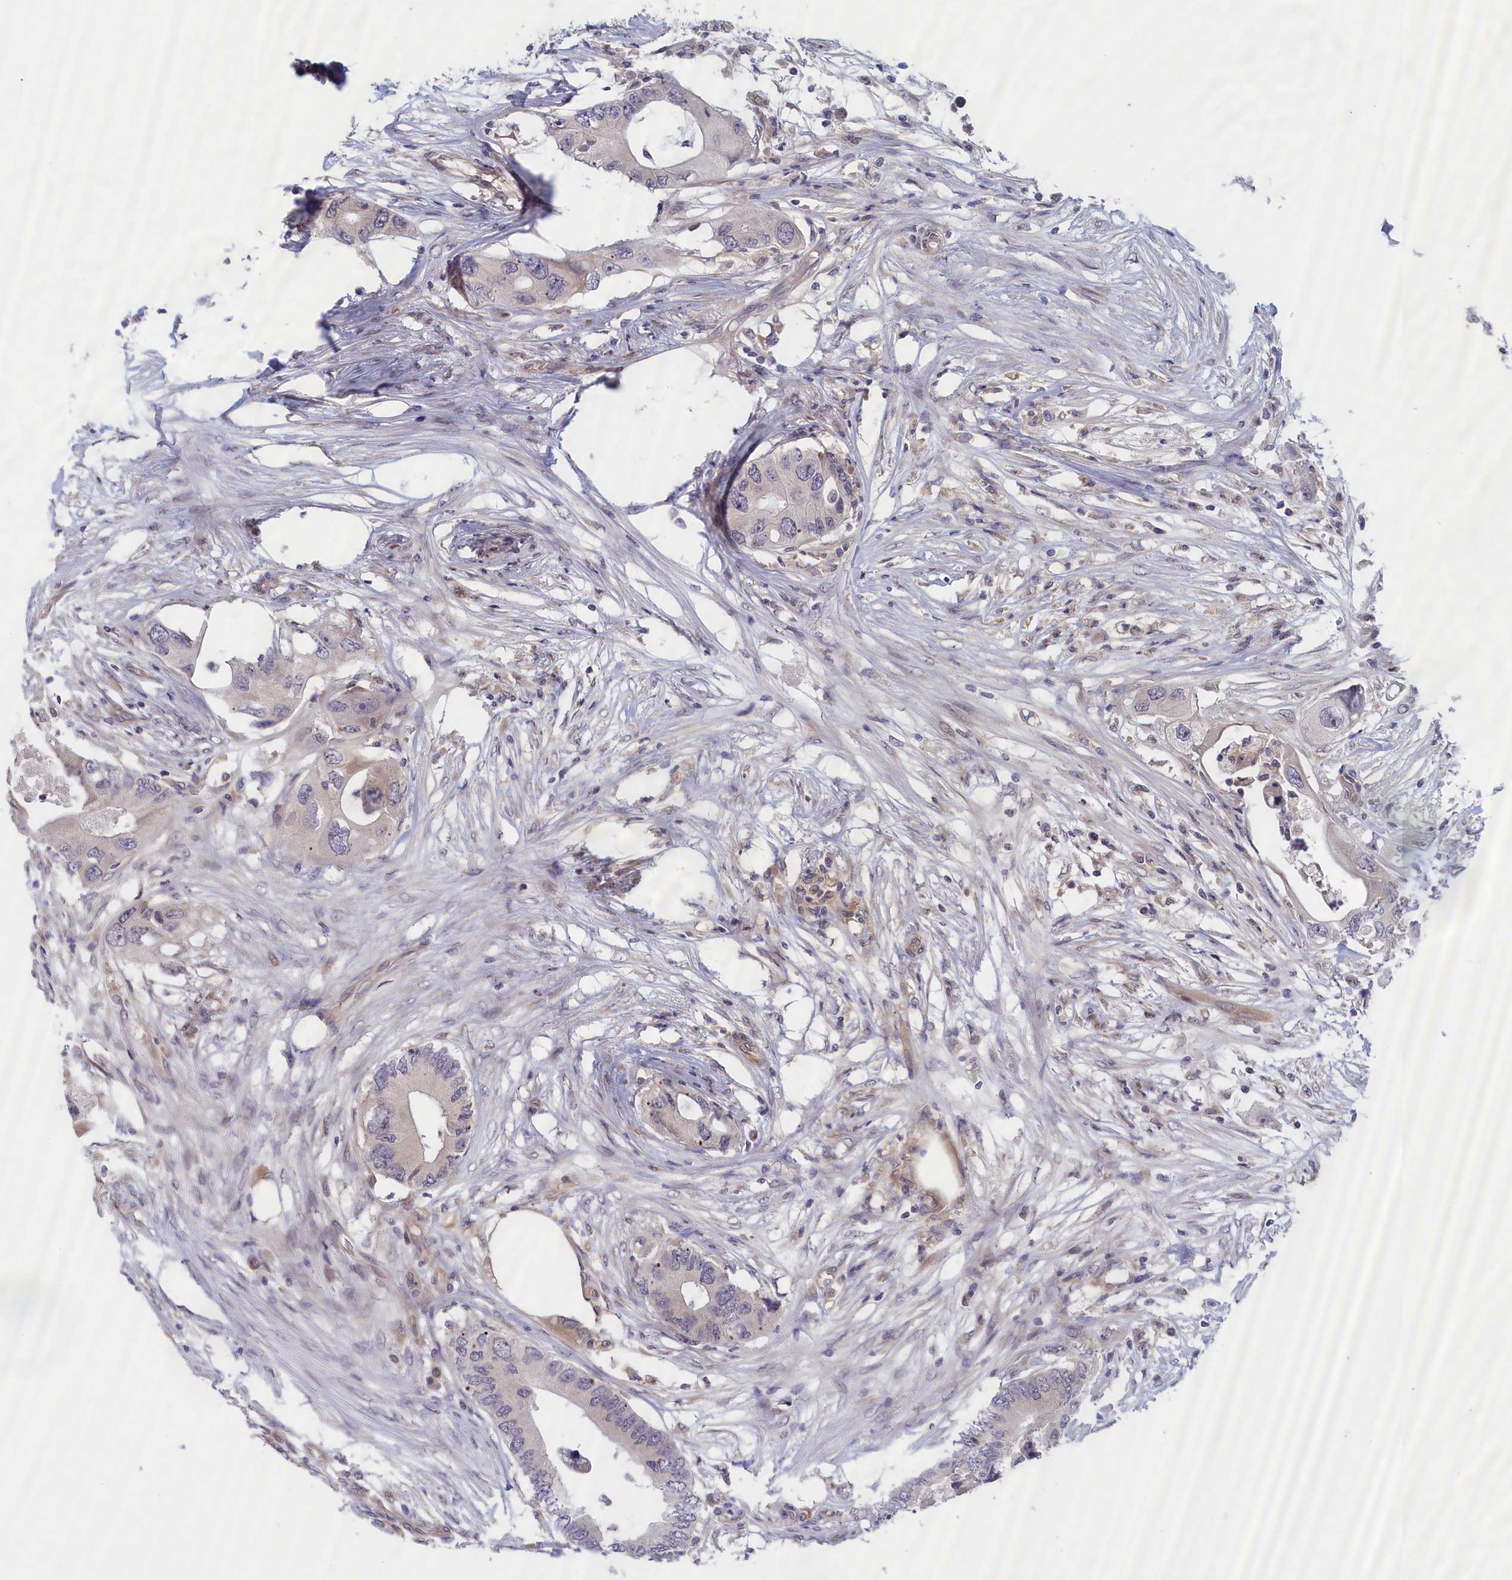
{"staining": {"intensity": "negative", "quantity": "none", "location": "none"}, "tissue": "colorectal cancer", "cell_type": "Tumor cells", "image_type": "cancer", "snomed": [{"axis": "morphology", "description": "Adenocarcinoma, NOS"}, {"axis": "topography", "description": "Colon"}], "caption": "Tumor cells show no significant protein positivity in adenocarcinoma (colorectal).", "gene": "IGFALS", "patient": {"sex": "male", "age": 71}}